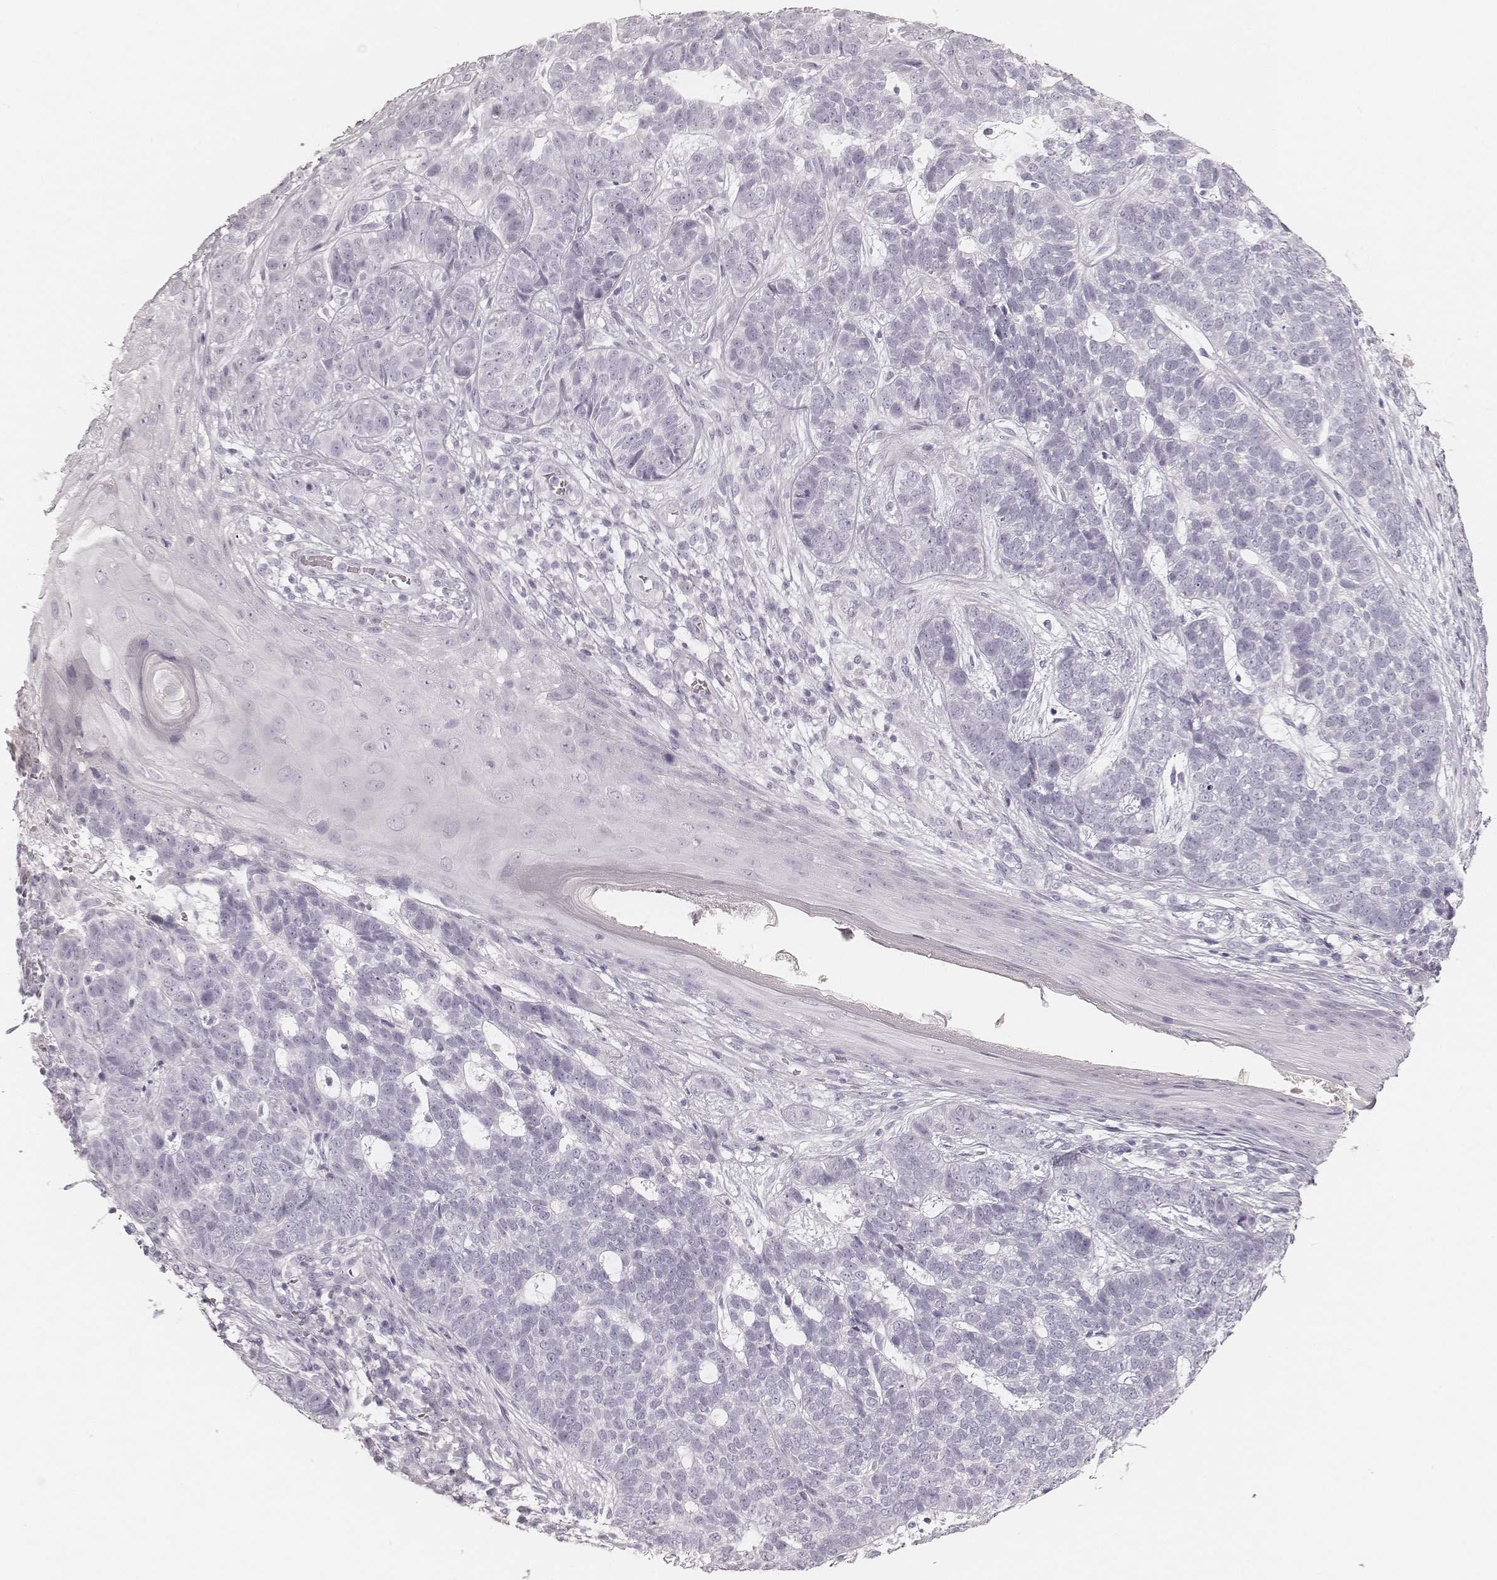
{"staining": {"intensity": "negative", "quantity": "none", "location": "none"}, "tissue": "skin cancer", "cell_type": "Tumor cells", "image_type": "cancer", "snomed": [{"axis": "morphology", "description": "Basal cell carcinoma"}, {"axis": "topography", "description": "Skin"}], "caption": "Tumor cells are negative for brown protein staining in skin cancer (basal cell carcinoma).", "gene": "KRT82", "patient": {"sex": "female", "age": 69}}